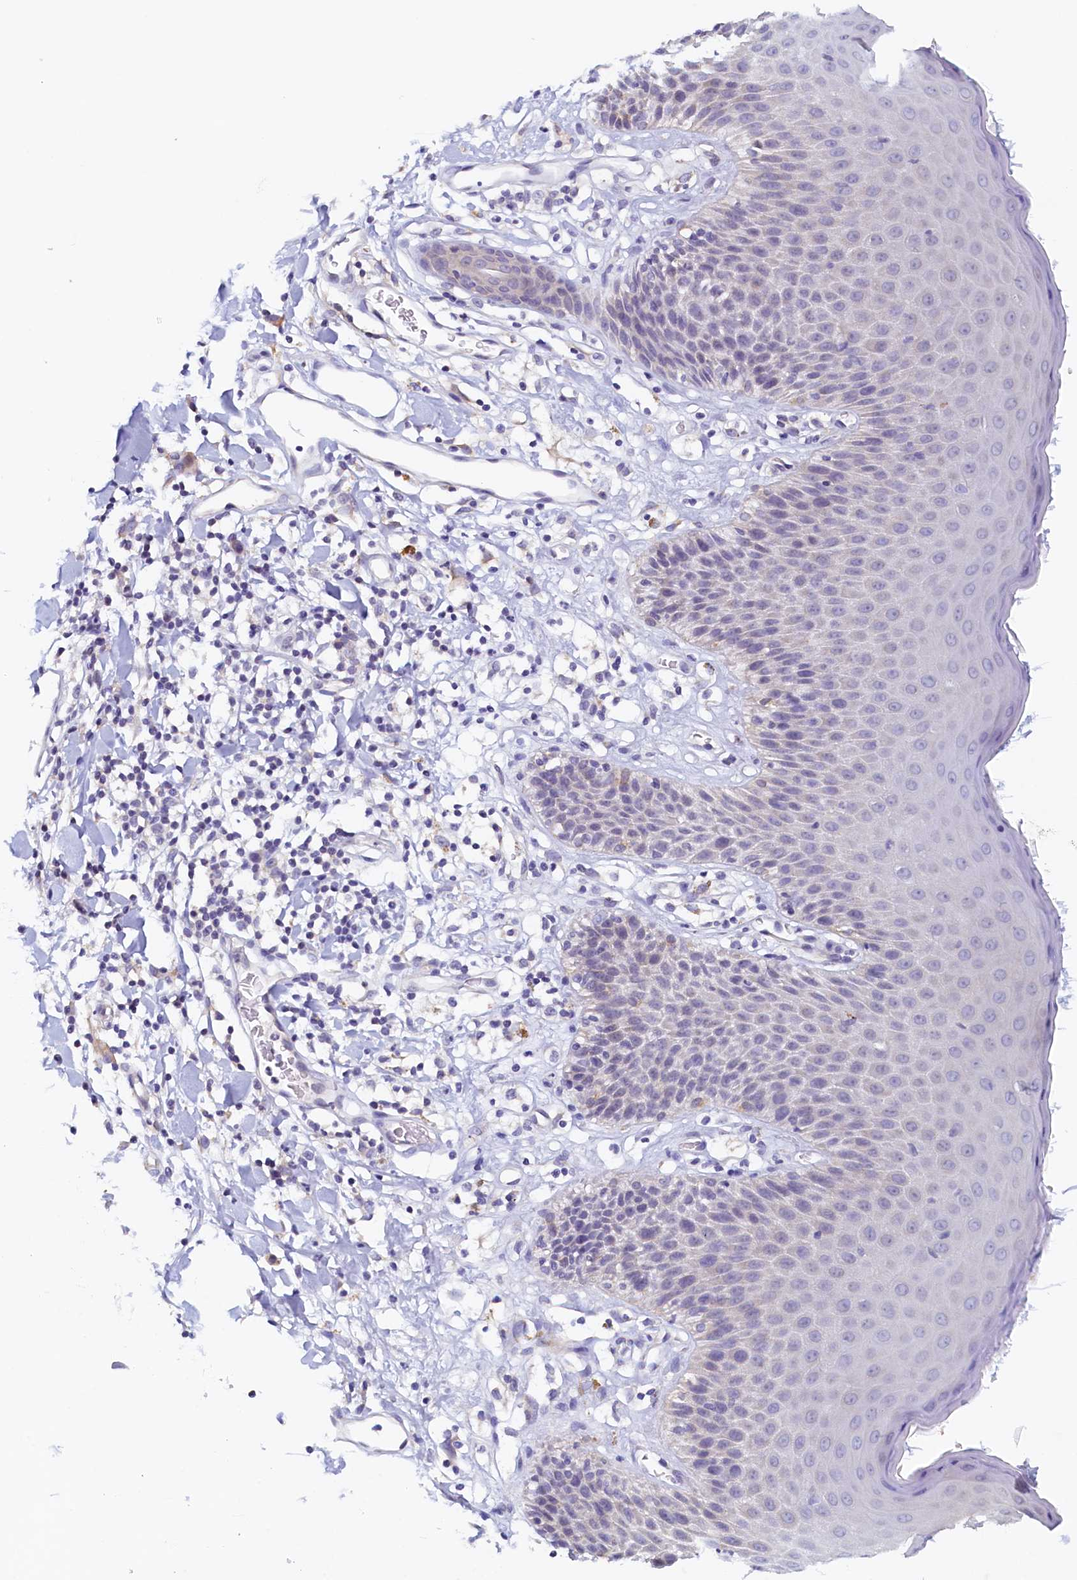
{"staining": {"intensity": "negative", "quantity": "none", "location": "none"}, "tissue": "skin", "cell_type": "Epidermal cells", "image_type": "normal", "snomed": [{"axis": "morphology", "description": "Normal tissue, NOS"}, {"axis": "topography", "description": "Vulva"}], "caption": "Skin stained for a protein using IHC demonstrates no expression epidermal cells.", "gene": "DTD1", "patient": {"sex": "female", "age": 68}}